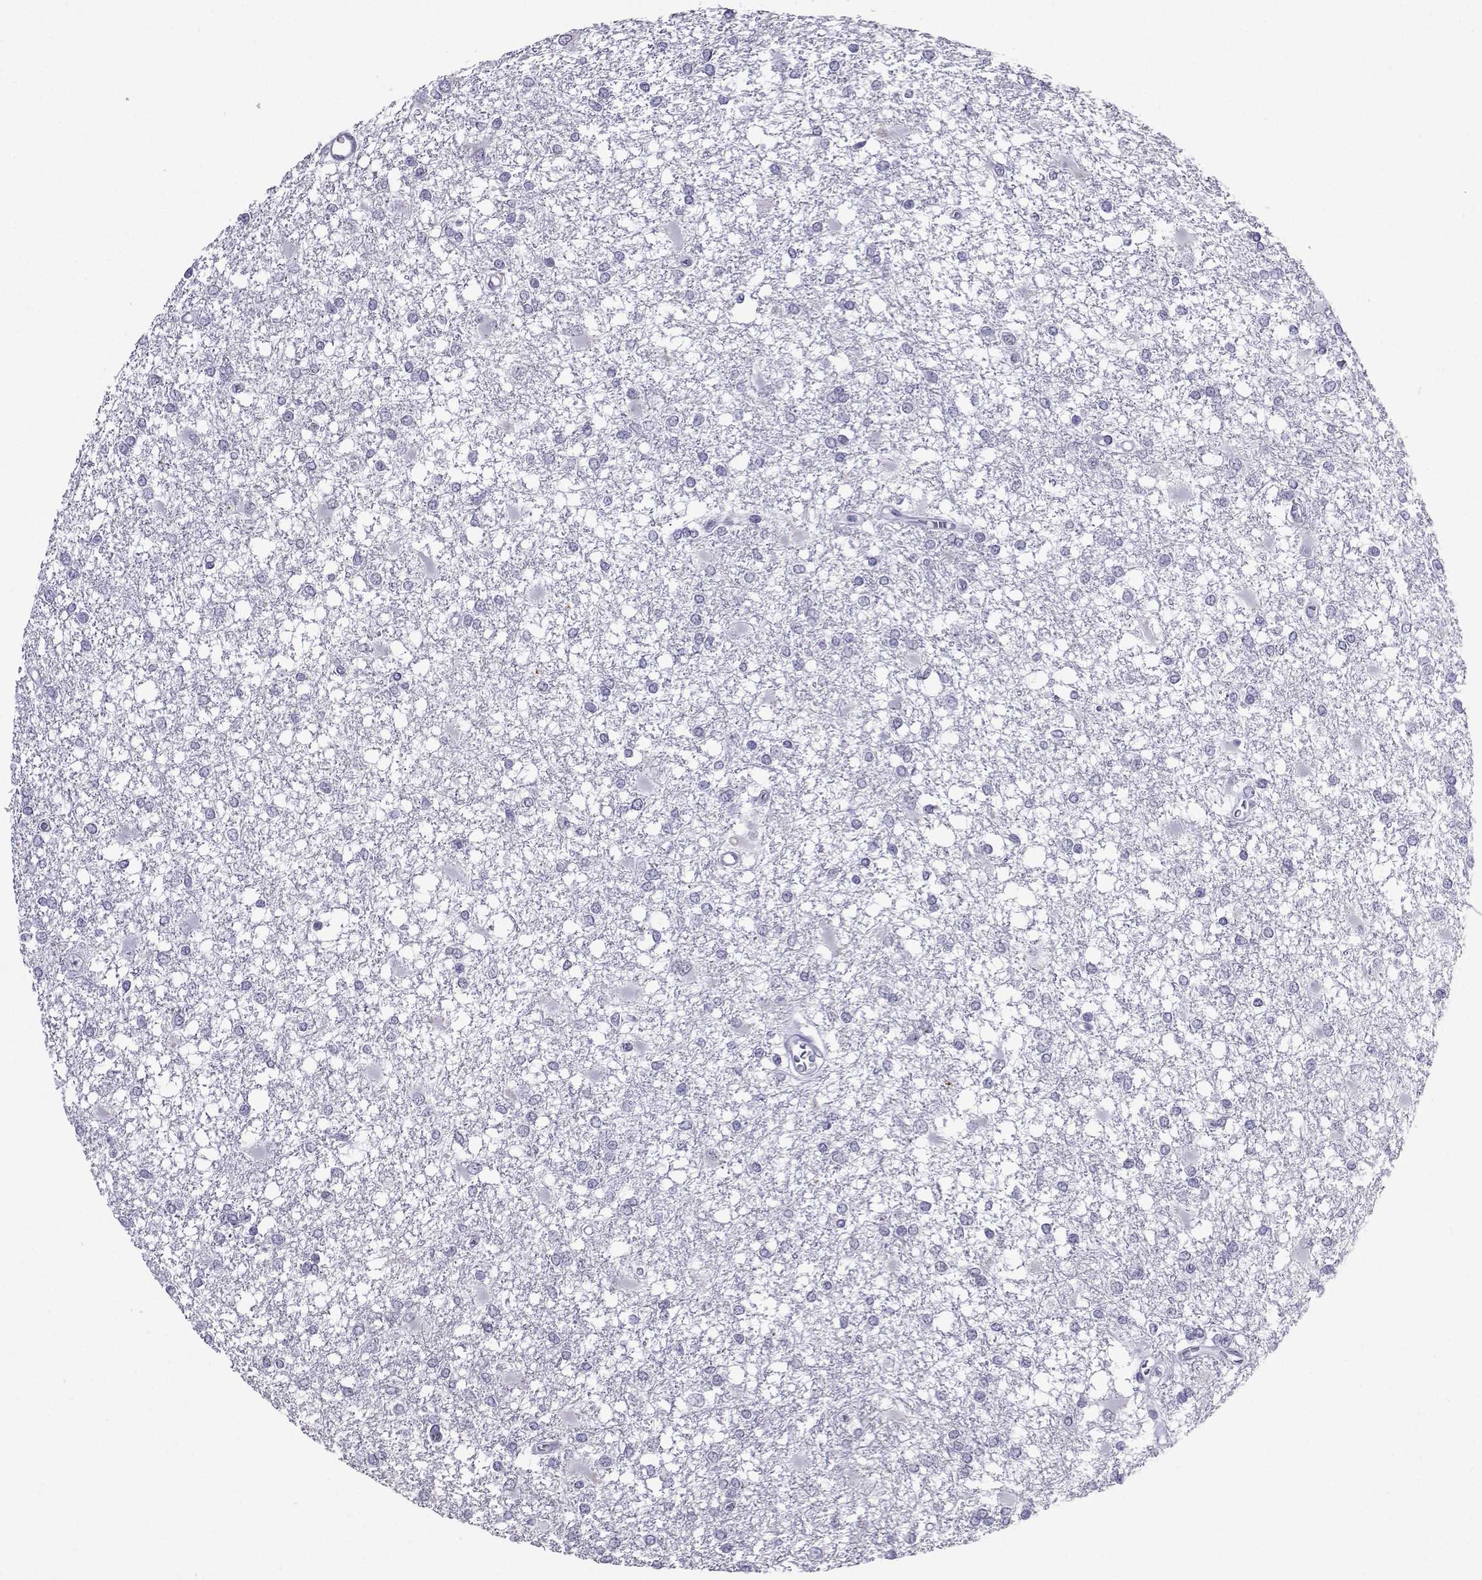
{"staining": {"intensity": "negative", "quantity": "none", "location": "none"}, "tissue": "glioma", "cell_type": "Tumor cells", "image_type": "cancer", "snomed": [{"axis": "morphology", "description": "Glioma, malignant, High grade"}, {"axis": "topography", "description": "Cerebral cortex"}], "caption": "Micrograph shows no protein staining in tumor cells of malignant high-grade glioma tissue.", "gene": "LORICRIN", "patient": {"sex": "male", "age": 79}}